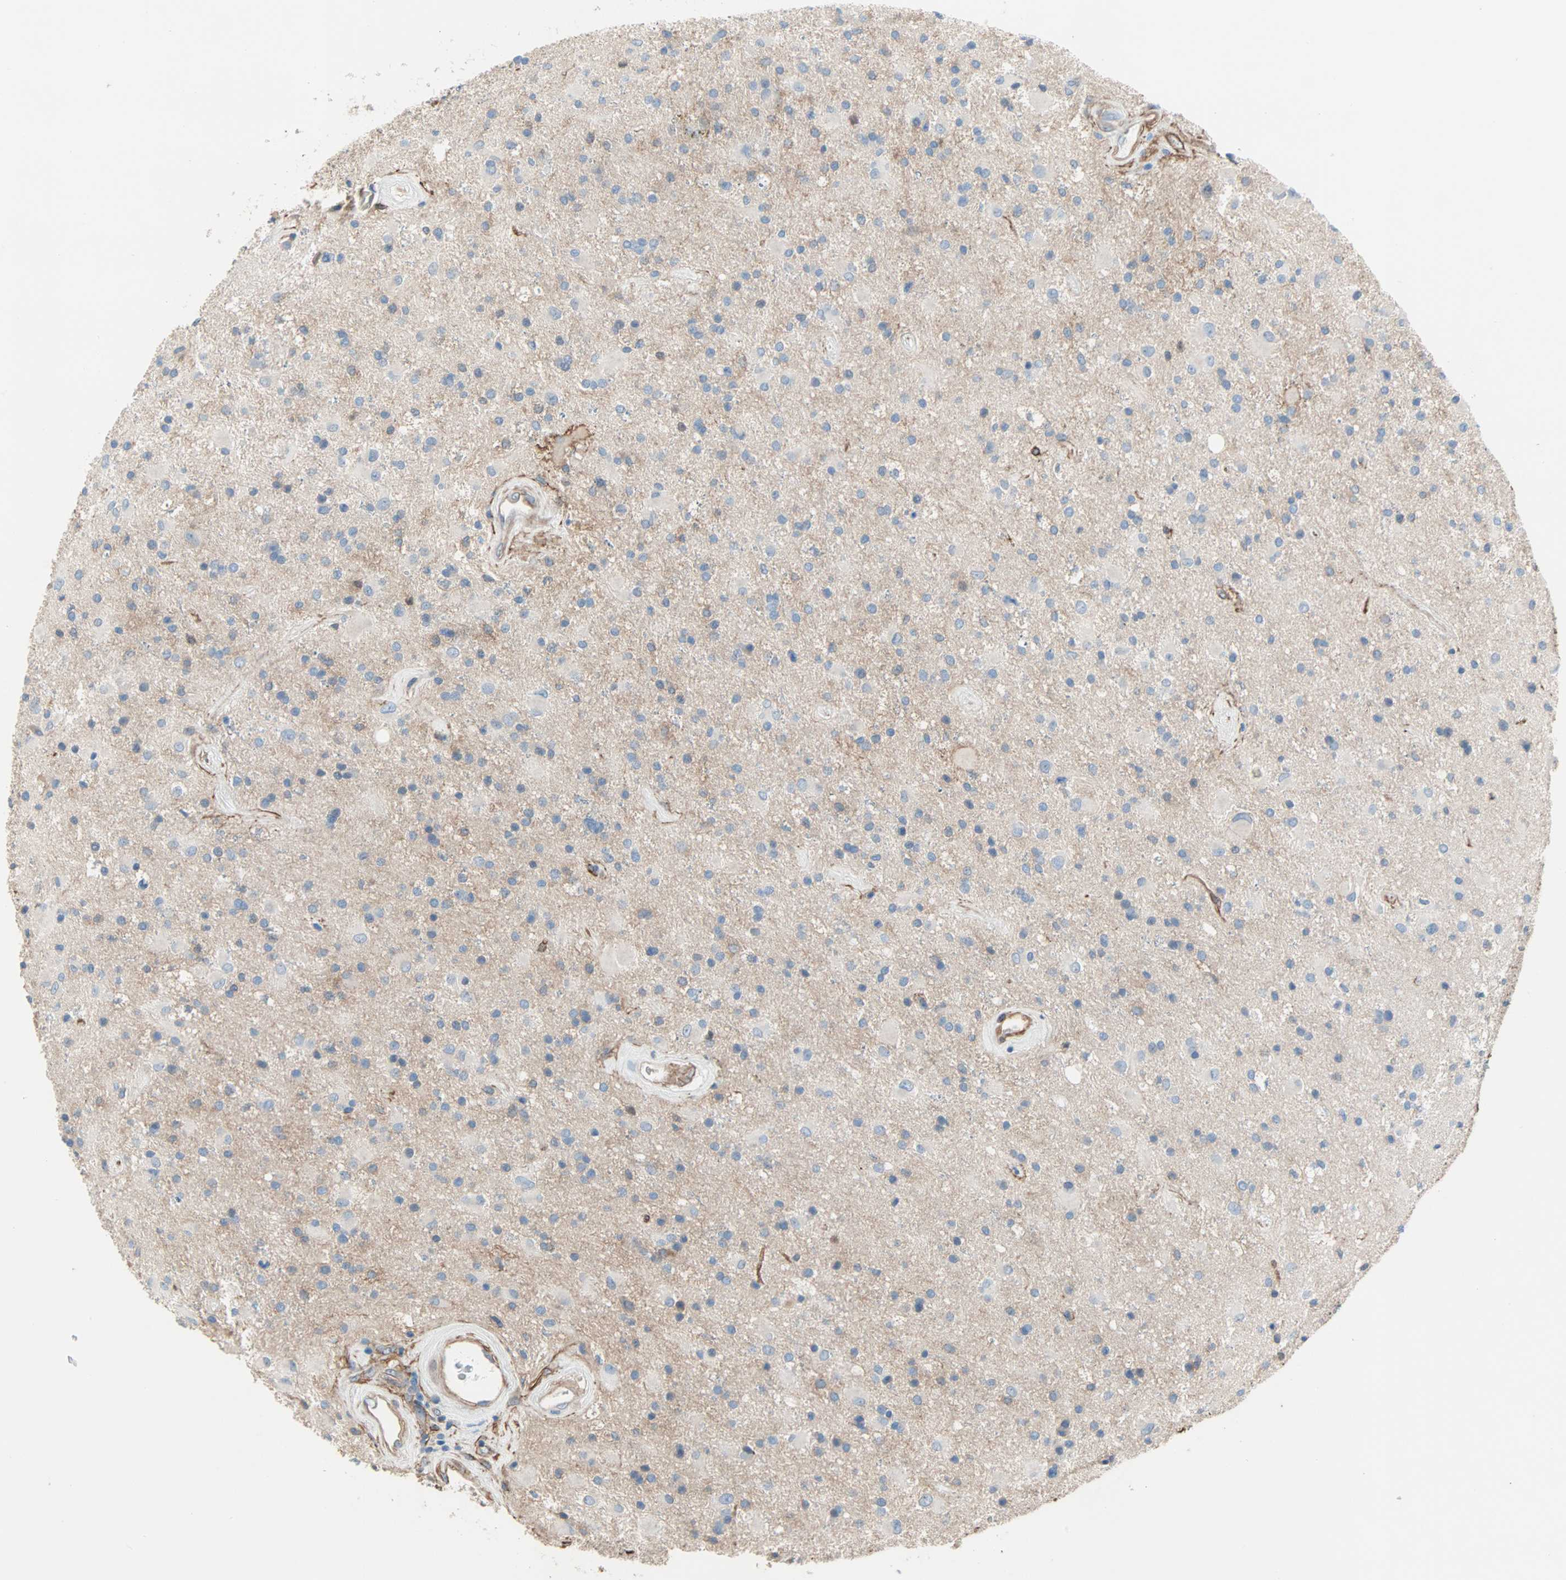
{"staining": {"intensity": "negative", "quantity": "none", "location": "none"}, "tissue": "glioma", "cell_type": "Tumor cells", "image_type": "cancer", "snomed": [{"axis": "morphology", "description": "Glioma, malignant, Low grade"}, {"axis": "topography", "description": "Brain"}], "caption": "Tumor cells are negative for protein expression in human malignant glioma (low-grade).", "gene": "EPB41L2", "patient": {"sex": "male", "age": 58}}